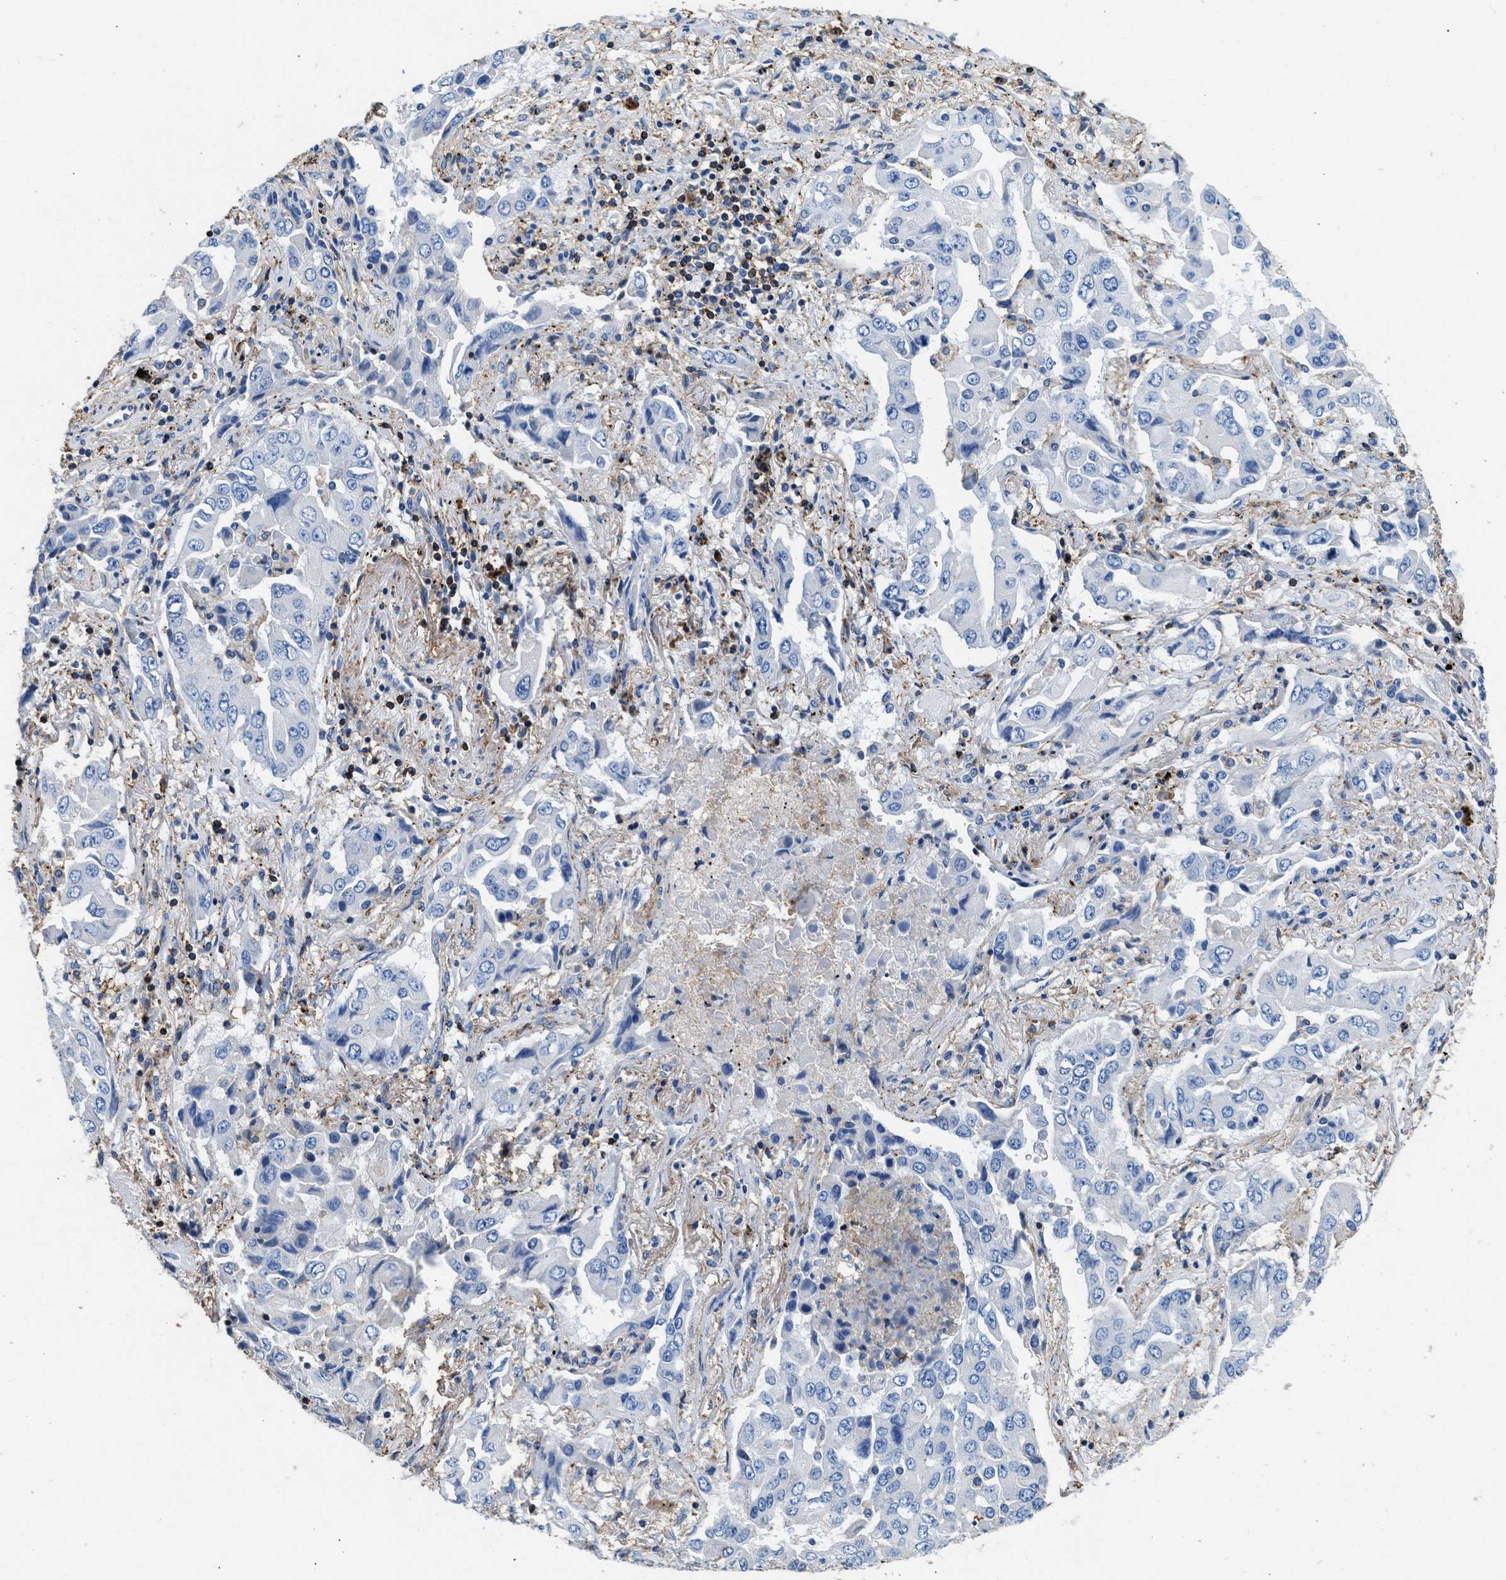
{"staining": {"intensity": "negative", "quantity": "none", "location": "none"}, "tissue": "lung cancer", "cell_type": "Tumor cells", "image_type": "cancer", "snomed": [{"axis": "morphology", "description": "Adenocarcinoma, NOS"}, {"axis": "topography", "description": "Lung"}], "caption": "Immunohistochemistry (IHC) photomicrograph of neoplastic tissue: human lung adenocarcinoma stained with DAB (3,3'-diaminobenzidine) reveals no significant protein staining in tumor cells.", "gene": "KCNQ4", "patient": {"sex": "female", "age": 65}}